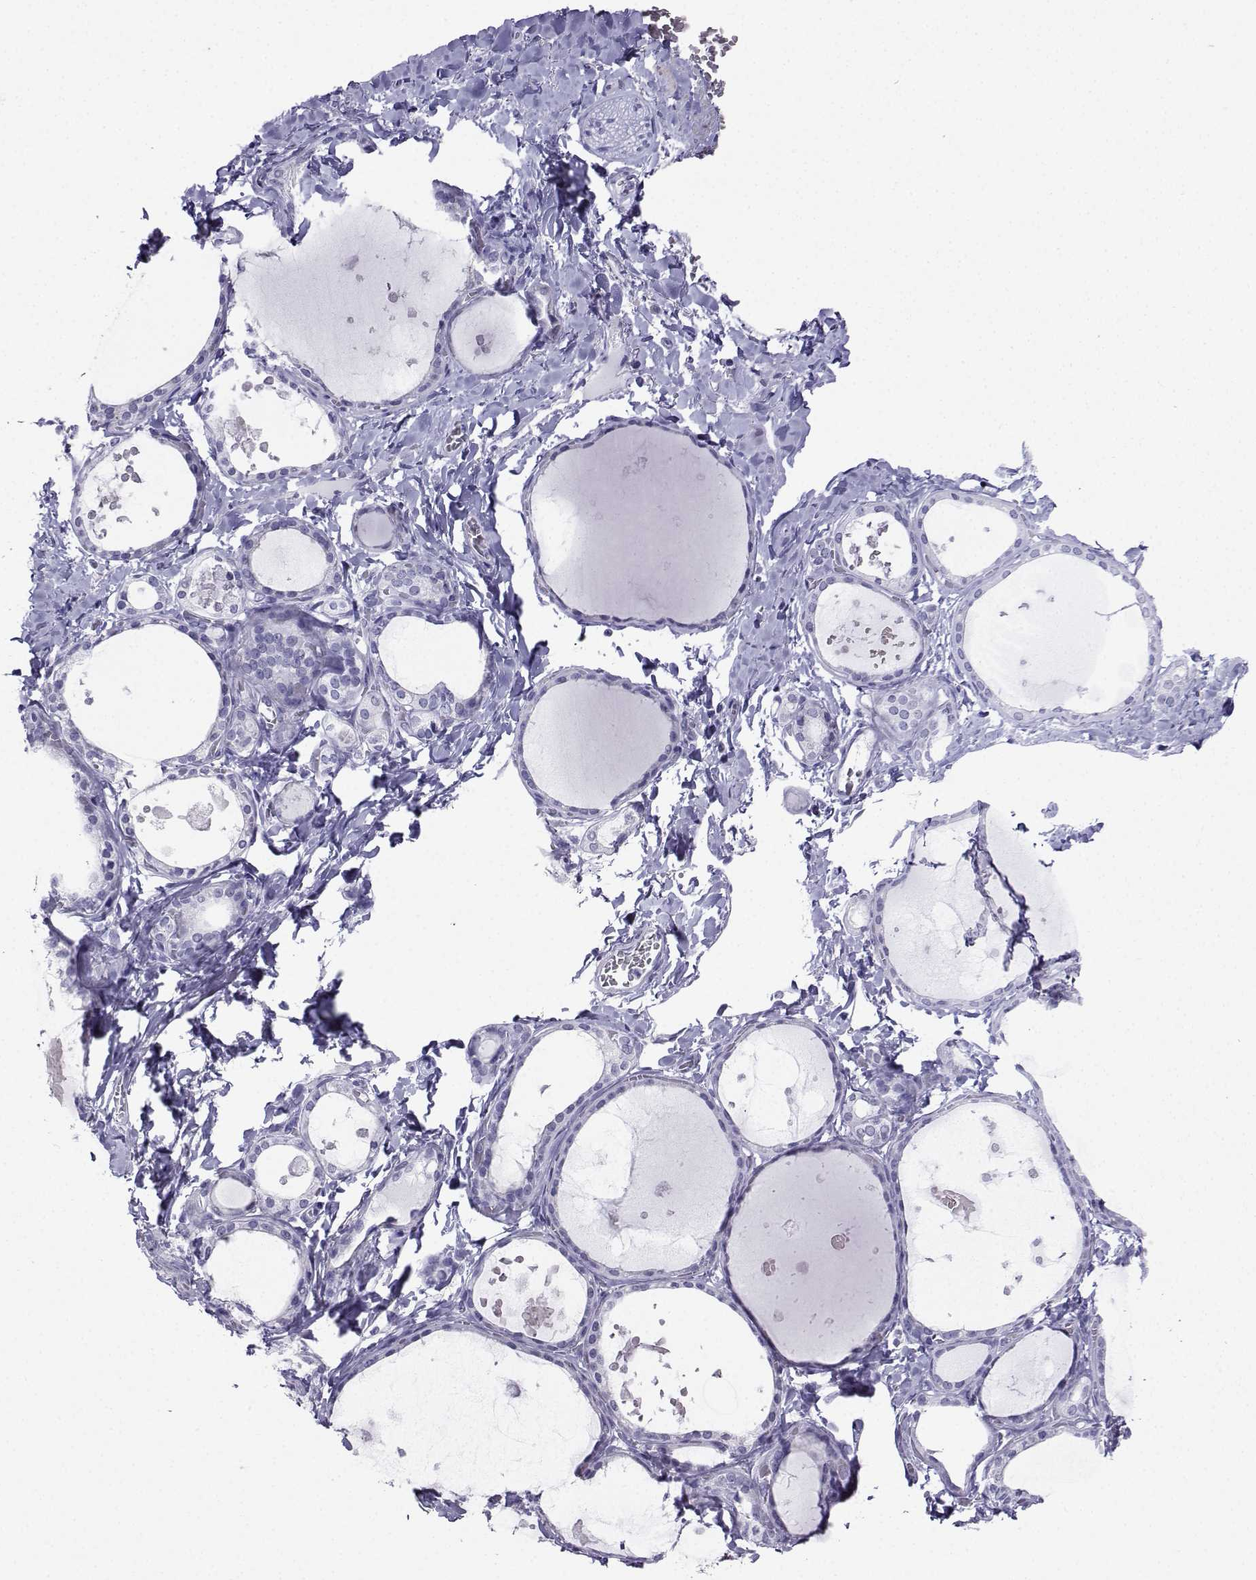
{"staining": {"intensity": "negative", "quantity": "none", "location": "none"}, "tissue": "thyroid gland", "cell_type": "Glandular cells", "image_type": "normal", "snomed": [{"axis": "morphology", "description": "Normal tissue, NOS"}, {"axis": "topography", "description": "Thyroid gland"}], "caption": "Thyroid gland stained for a protein using immunohistochemistry (IHC) shows no positivity glandular cells.", "gene": "KIF17", "patient": {"sex": "female", "age": 56}}